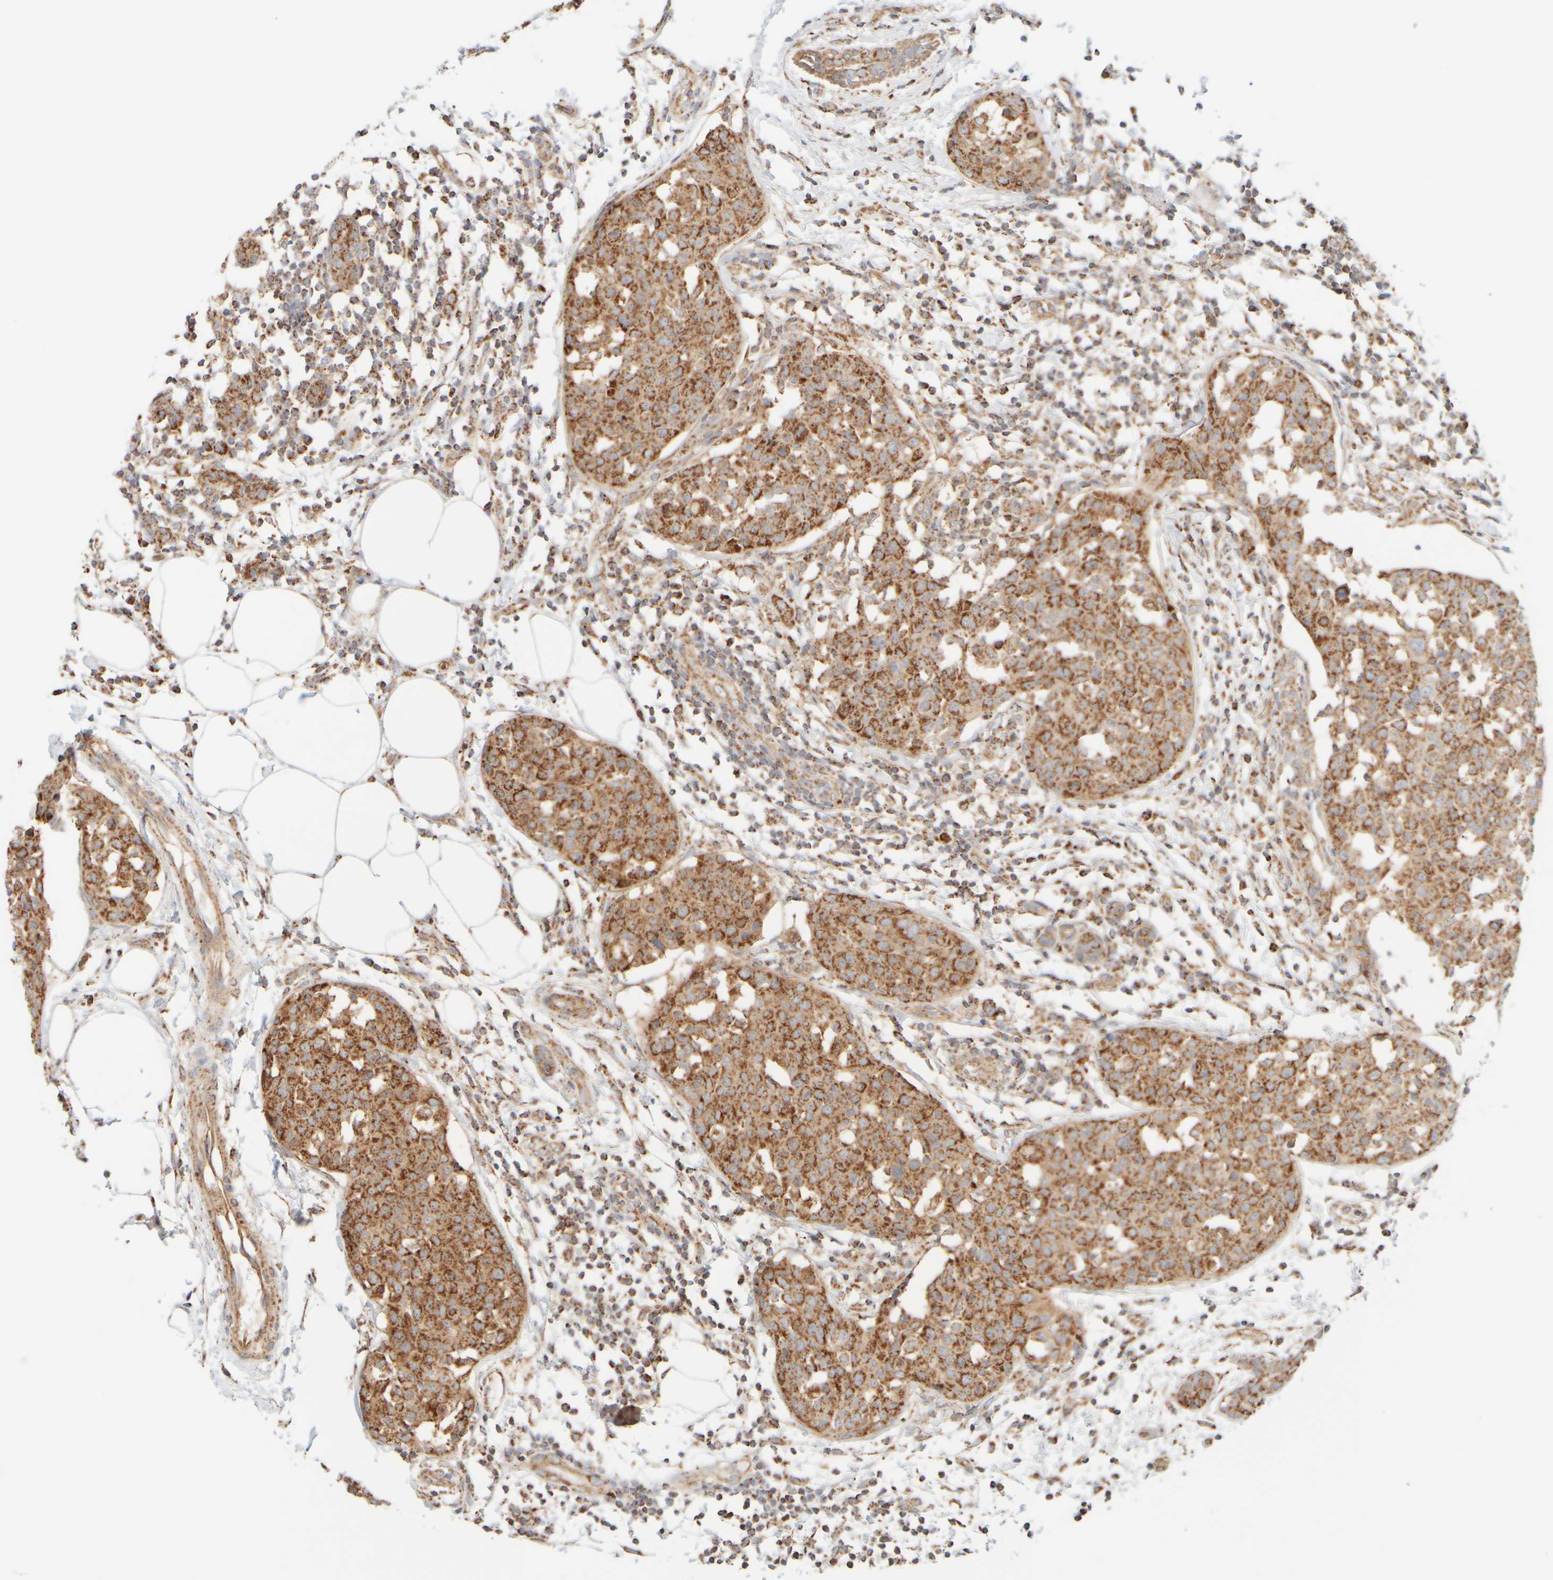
{"staining": {"intensity": "moderate", "quantity": ">75%", "location": "cytoplasmic/membranous"}, "tissue": "breast cancer", "cell_type": "Tumor cells", "image_type": "cancer", "snomed": [{"axis": "morphology", "description": "Normal tissue, NOS"}, {"axis": "morphology", "description": "Duct carcinoma"}, {"axis": "topography", "description": "Breast"}], "caption": "Protein expression analysis of human breast cancer reveals moderate cytoplasmic/membranous positivity in about >75% of tumor cells.", "gene": "APBB2", "patient": {"sex": "female", "age": 37}}